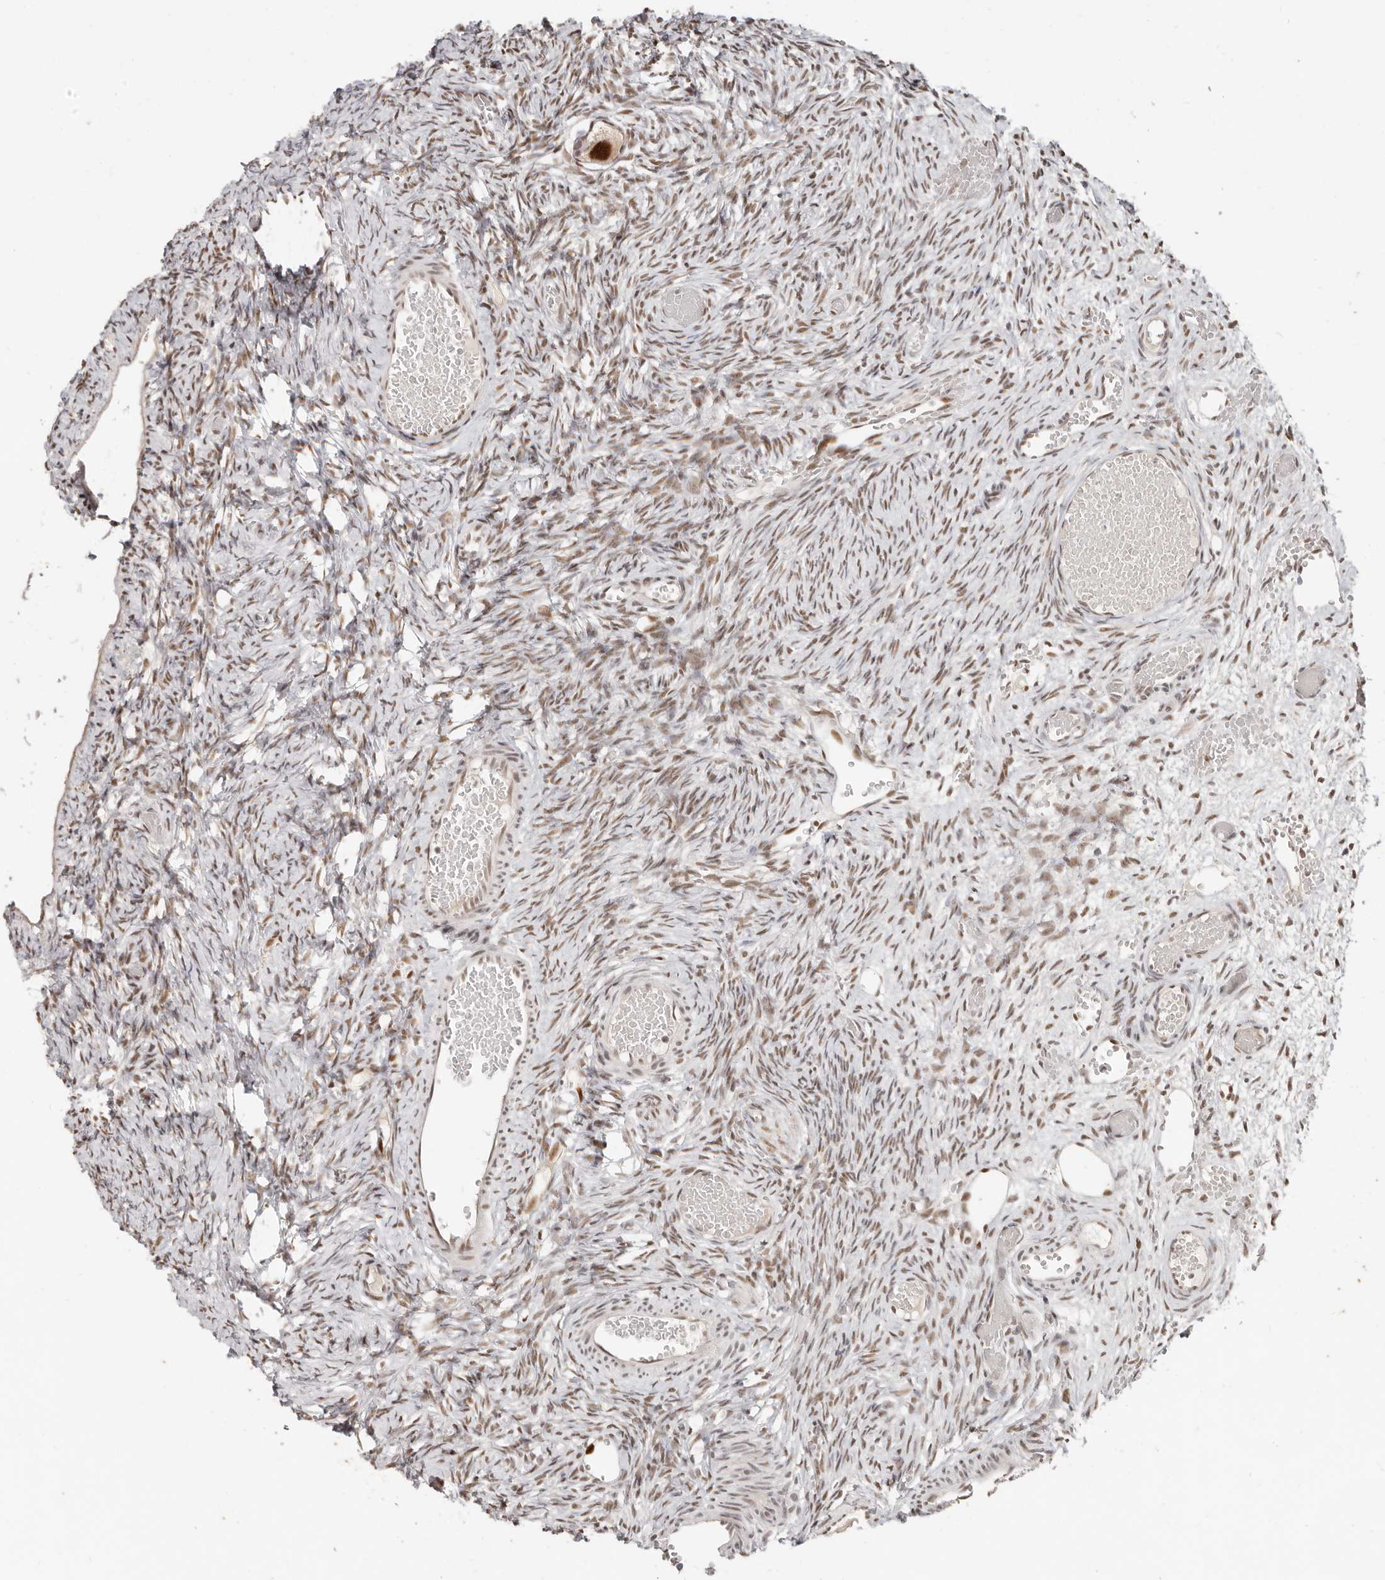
{"staining": {"intensity": "strong", "quantity": ">75%", "location": "nuclear"}, "tissue": "ovary", "cell_type": "Follicle cells", "image_type": "normal", "snomed": [{"axis": "morphology", "description": "Adenocarcinoma, NOS"}, {"axis": "topography", "description": "Endometrium"}], "caption": "IHC micrograph of unremarkable ovary: human ovary stained using immunohistochemistry exhibits high levels of strong protein expression localized specifically in the nuclear of follicle cells, appearing as a nuclear brown color.", "gene": "RFC2", "patient": {"sex": "female", "age": 32}}